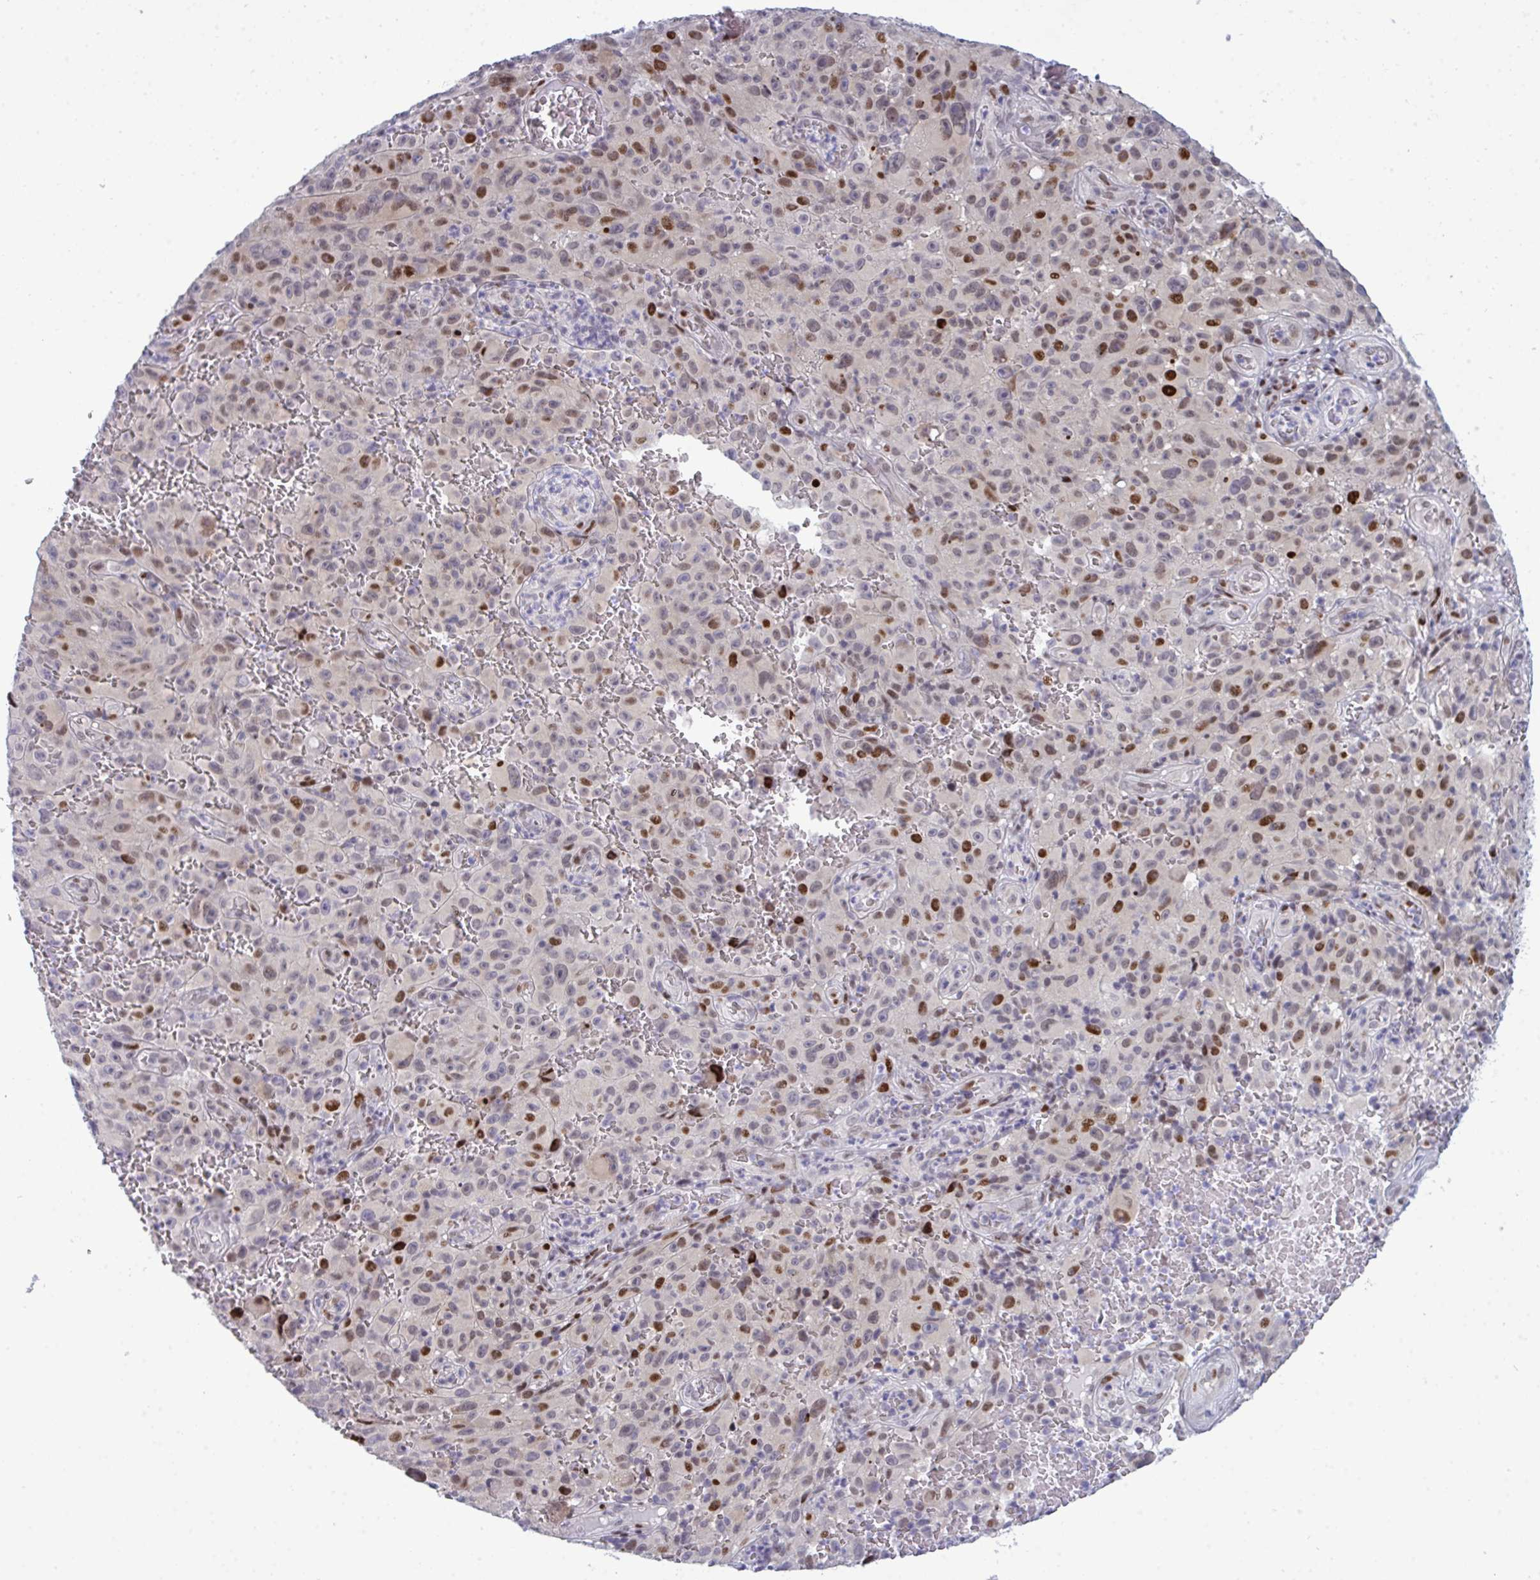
{"staining": {"intensity": "moderate", "quantity": "25%-75%", "location": "nuclear"}, "tissue": "melanoma", "cell_type": "Tumor cells", "image_type": "cancer", "snomed": [{"axis": "morphology", "description": "Malignant melanoma, NOS"}, {"axis": "topography", "description": "Skin"}], "caption": "Immunohistochemical staining of human malignant melanoma reveals medium levels of moderate nuclear protein positivity in about 25%-75% of tumor cells. The protein of interest is stained brown, and the nuclei are stained in blue (DAB IHC with brightfield microscopy, high magnification).", "gene": "TAB1", "patient": {"sex": "female", "age": 82}}